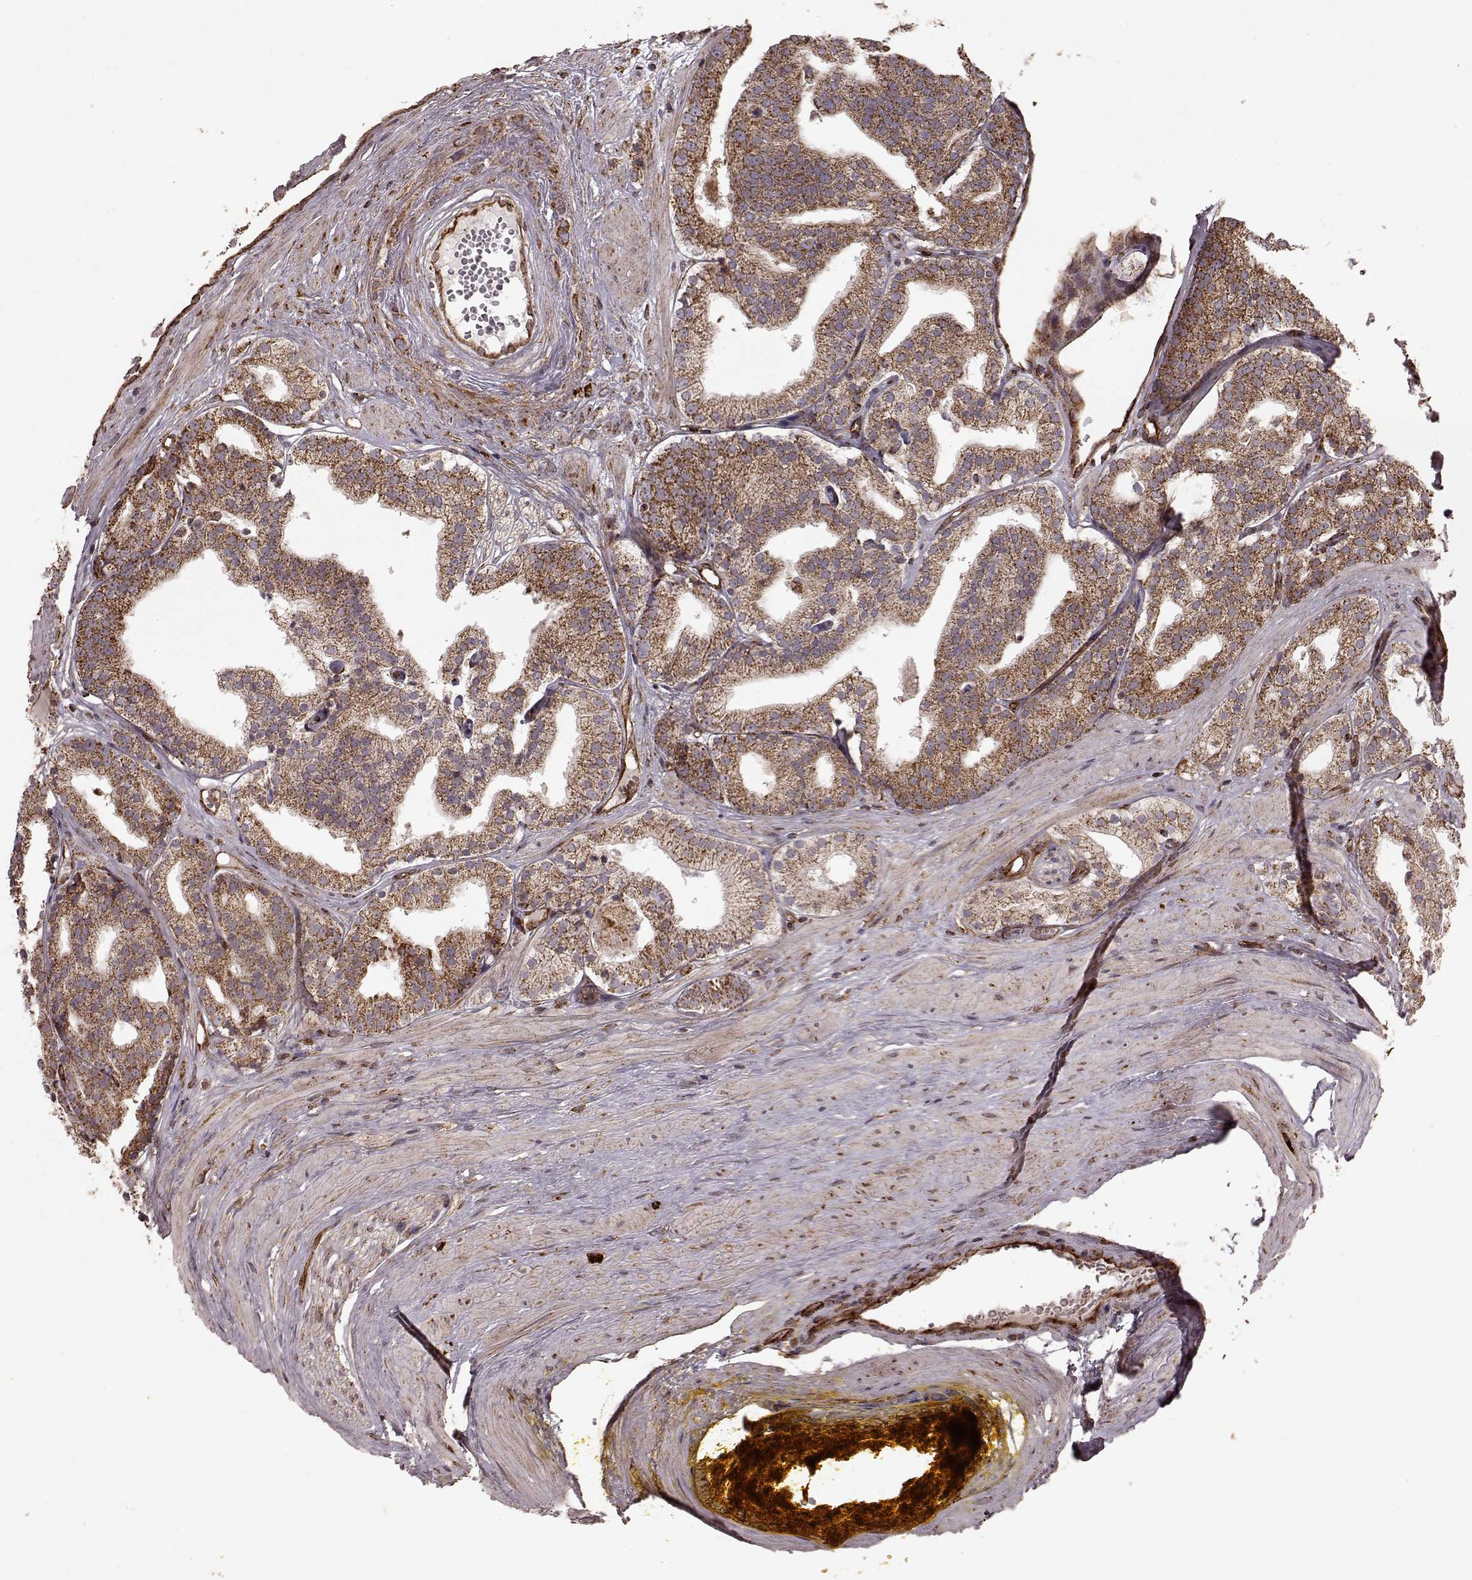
{"staining": {"intensity": "moderate", "quantity": ">75%", "location": "cytoplasmic/membranous"}, "tissue": "prostate cancer", "cell_type": "Tumor cells", "image_type": "cancer", "snomed": [{"axis": "morphology", "description": "Adenocarcinoma, Low grade"}, {"axis": "topography", "description": "Prostate"}], "caption": "IHC of human prostate cancer shows medium levels of moderate cytoplasmic/membranous expression in about >75% of tumor cells. The protein is stained brown, and the nuclei are stained in blue (DAB IHC with brightfield microscopy, high magnification).", "gene": "FXN", "patient": {"sex": "male", "age": 60}}